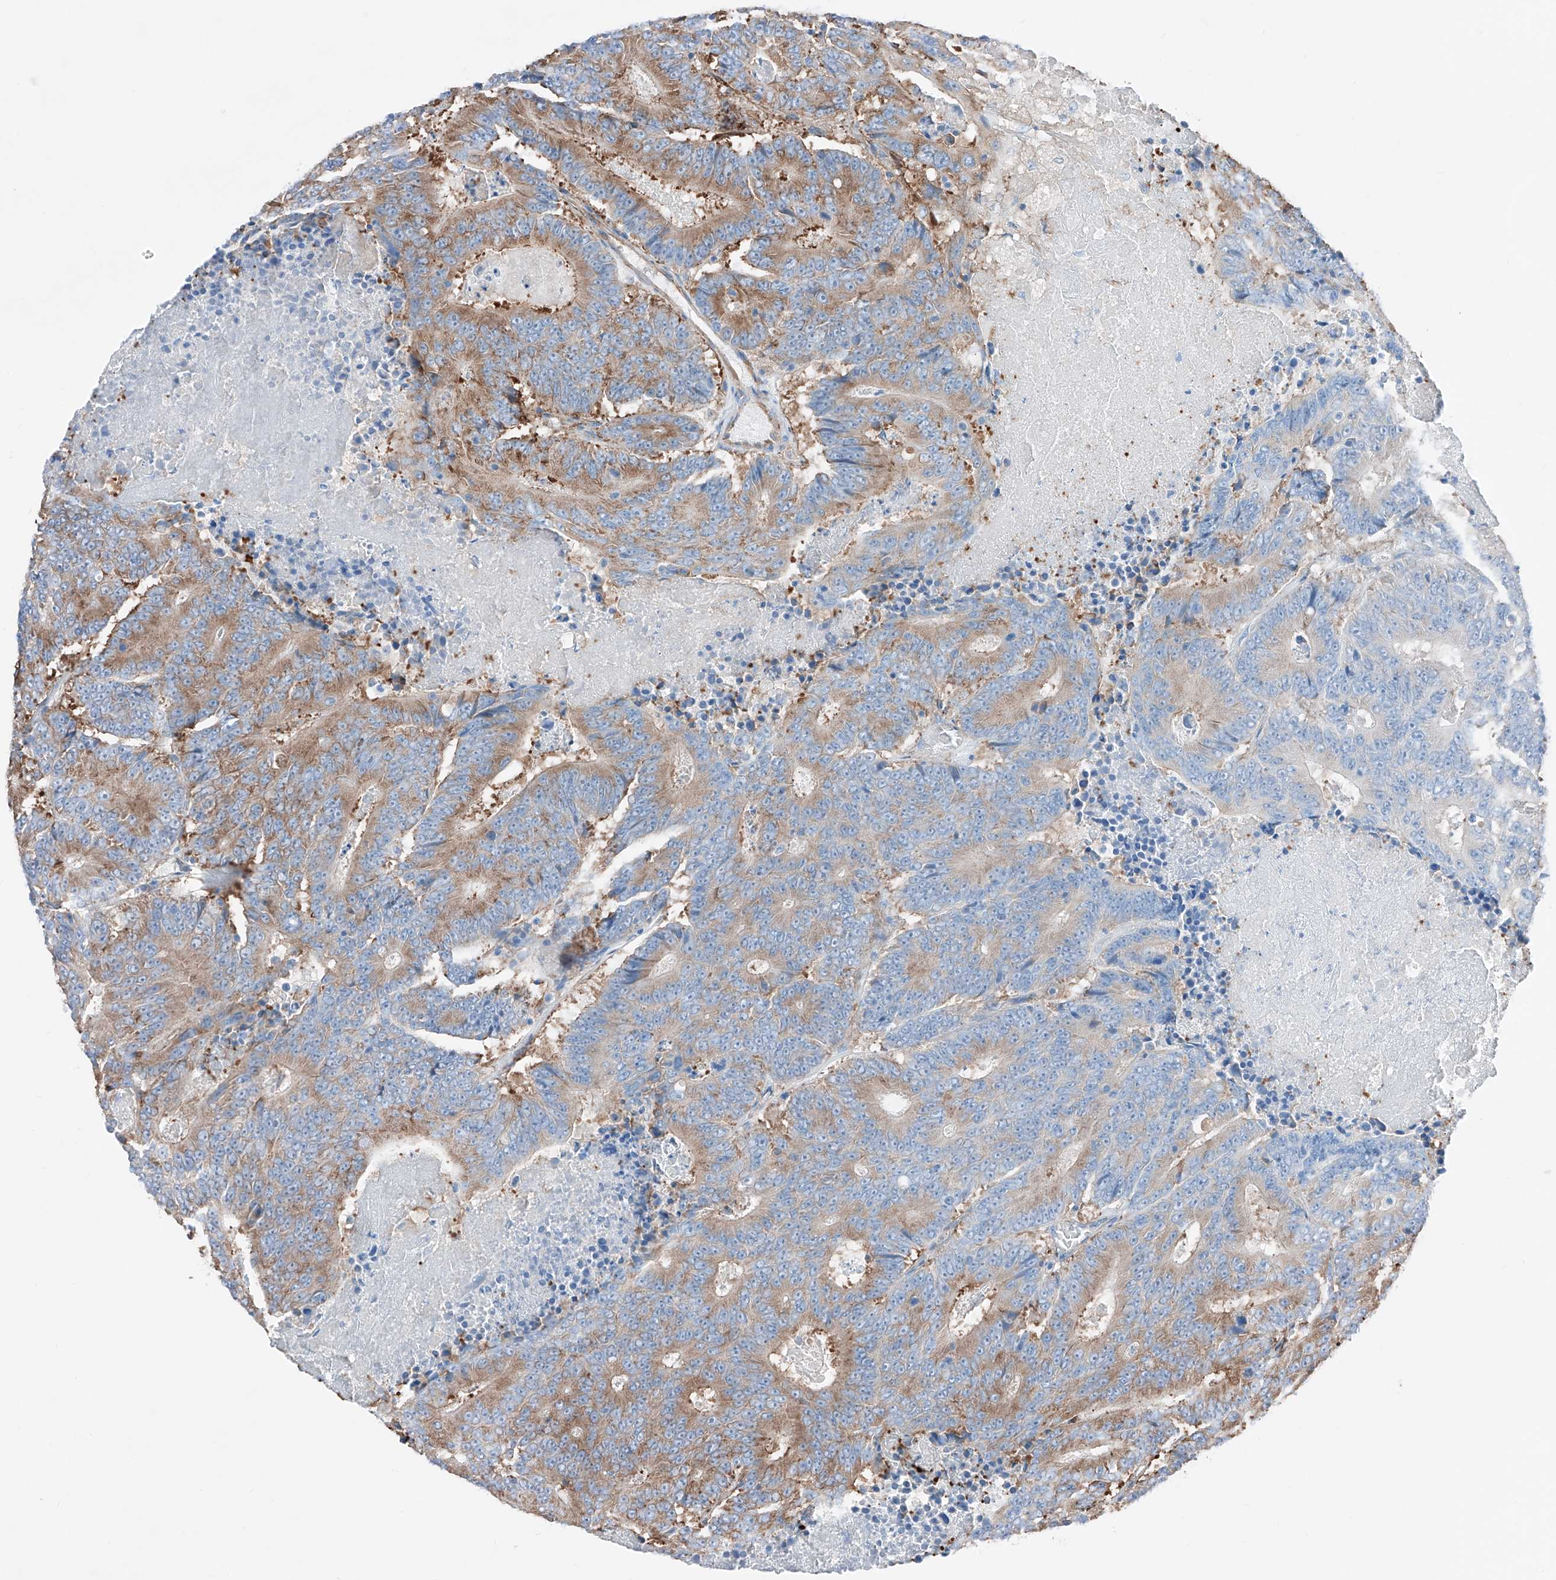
{"staining": {"intensity": "strong", "quantity": "25%-75%", "location": "cytoplasmic/membranous"}, "tissue": "colorectal cancer", "cell_type": "Tumor cells", "image_type": "cancer", "snomed": [{"axis": "morphology", "description": "Adenocarcinoma, NOS"}, {"axis": "topography", "description": "Colon"}], "caption": "IHC (DAB (3,3'-diaminobenzidine)) staining of human colorectal cancer (adenocarcinoma) displays strong cytoplasmic/membranous protein positivity in approximately 25%-75% of tumor cells. (DAB = brown stain, brightfield microscopy at high magnification).", "gene": "CRELD1", "patient": {"sex": "male", "age": 83}}